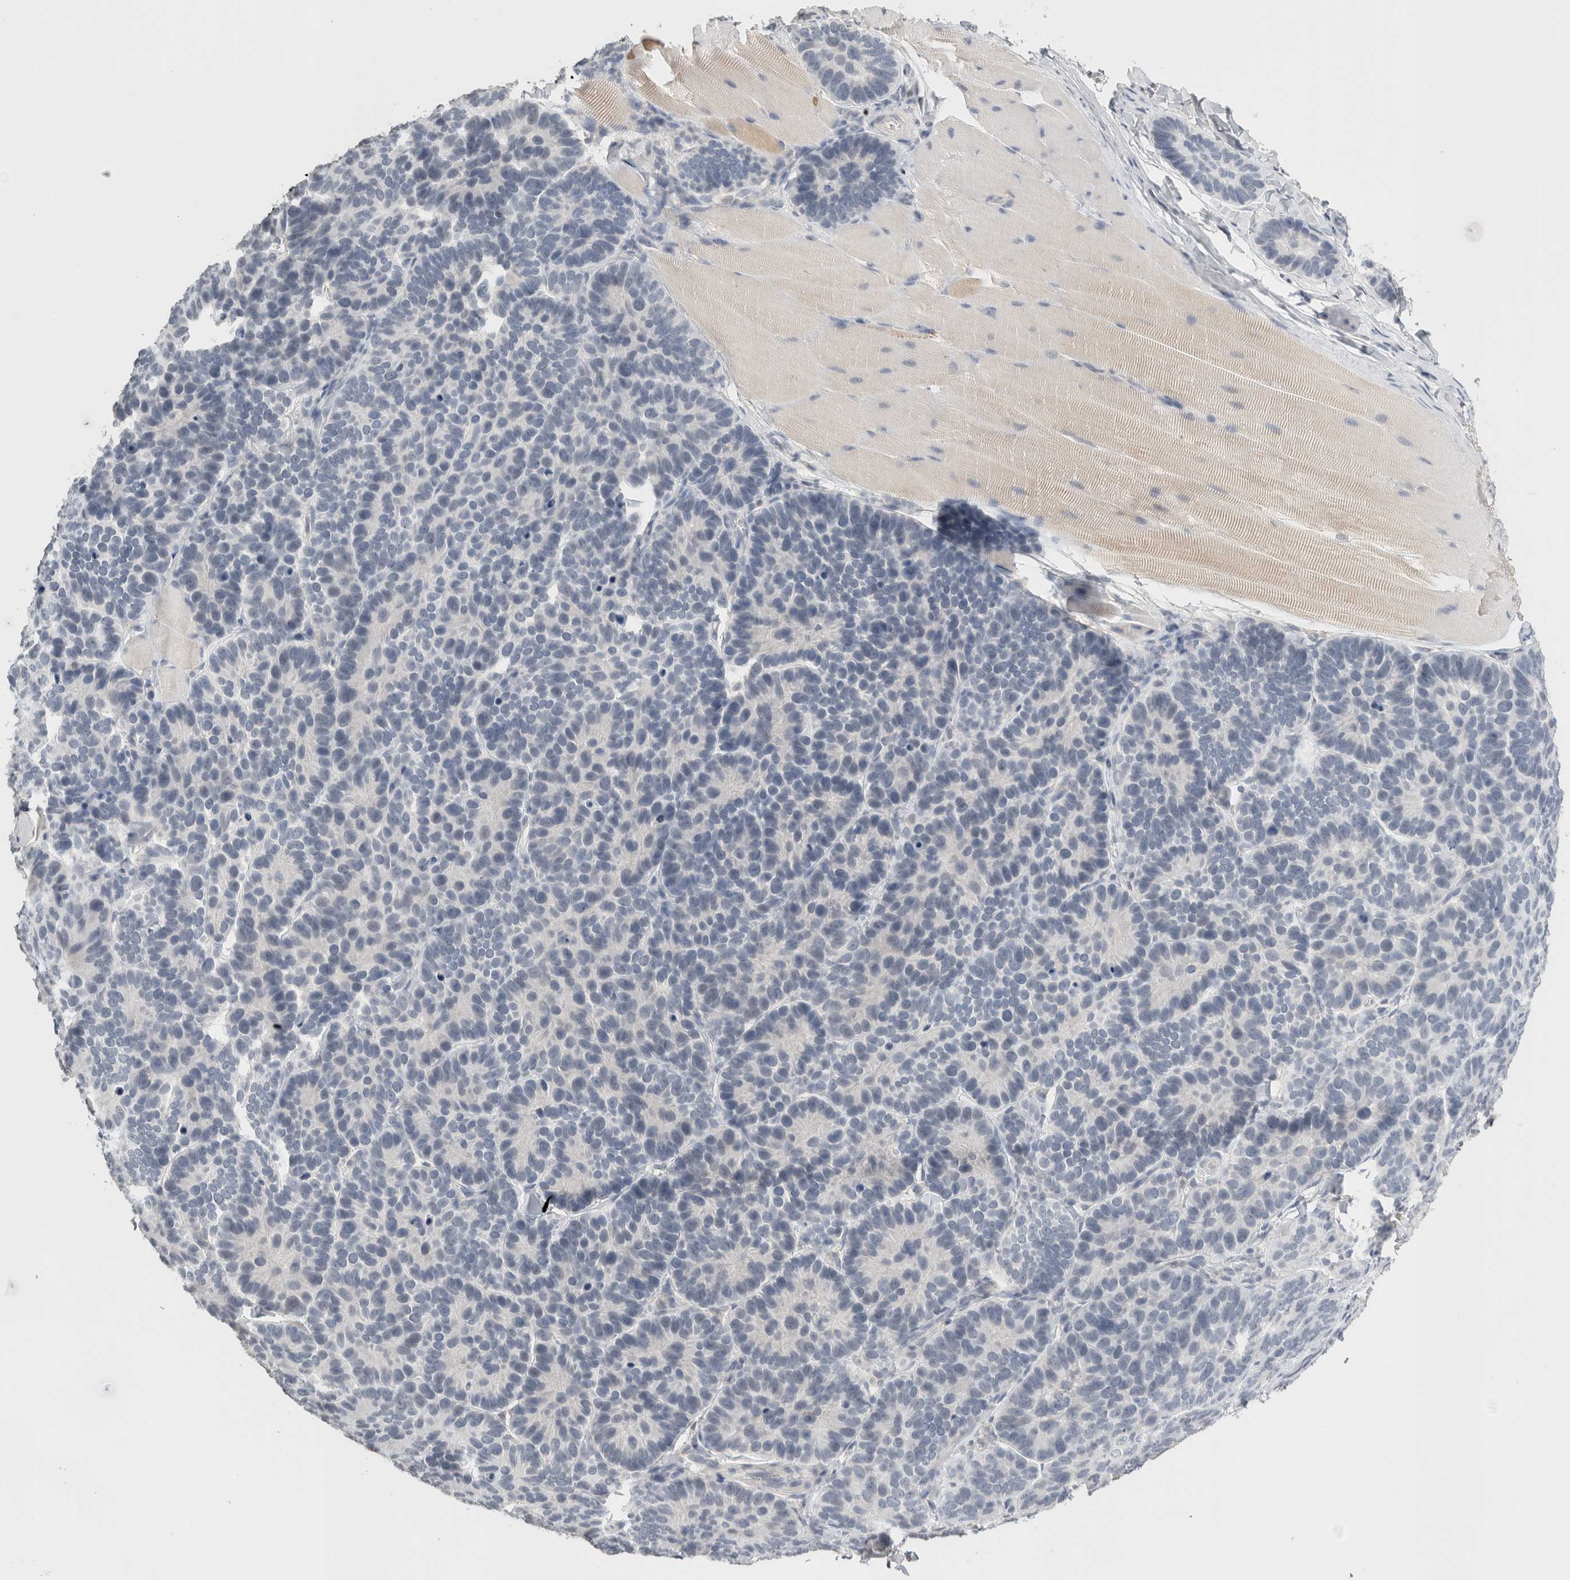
{"staining": {"intensity": "negative", "quantity": "none", "location": "none"}, "tissue": "skin cancer", "cell_type": "Tumor cells", "image_type": "cancer", "snomed": [{"axis": "morphology", "description": "Basal cell carcinoma"}, {"axis": "topography", "description": "Skin"}], "caption": "A micrograph of human skin cancer (basal cell carcinoma) is negative for staining in tumor cells. The staining was performed using DAB (3,3'-diaminobenzidine) to visualize the protein expression in brown, while the nuclei were stained in blue with hematoxylin (Magnification: 20x).", "gene": "CRAT", "patient": {"sex": "male", "age": 62}}